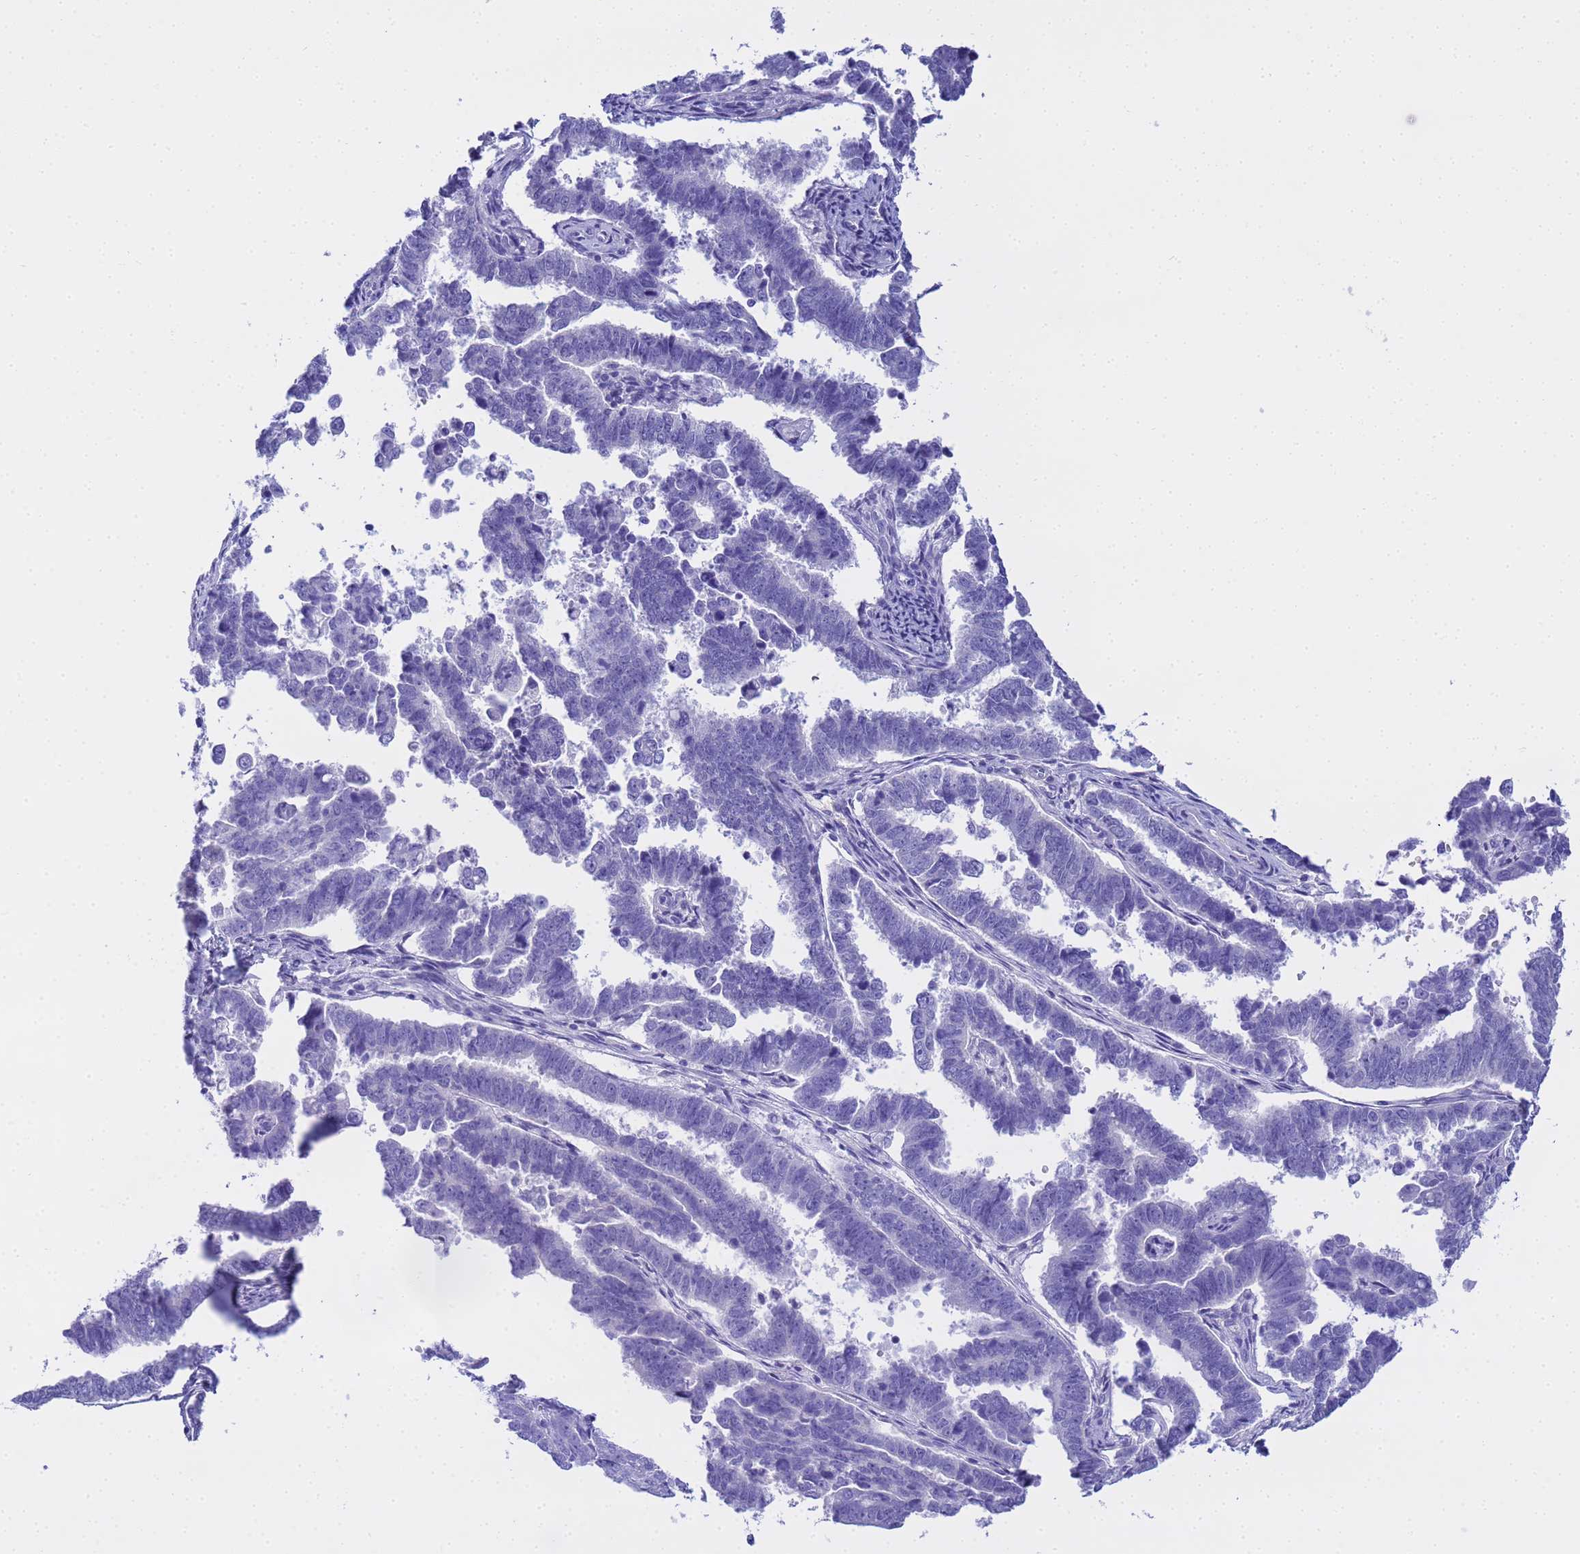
{"staining": {"intensity": "negative", "quantity": "none", "location": "none"}, "tissue": "endometrial cancer", "cell_type": "Tumor cells", "image_type": "cancer", "snomed": [{"axis": "morphology", "description": "Adenocarcinoma, NOS"}, {"axis": "topography", "description": "Endometrium"}], "caption": "The photomicrograph shows no significant positivity in tumor cells of adenocarcinoma (endometrial). (DAB (3,3'-diaminobenzidine) IHC visualized using brightfield microscopy, high magnification).", "gene": "AQP12A", "patient": {"sex": "female", "age": 75}}